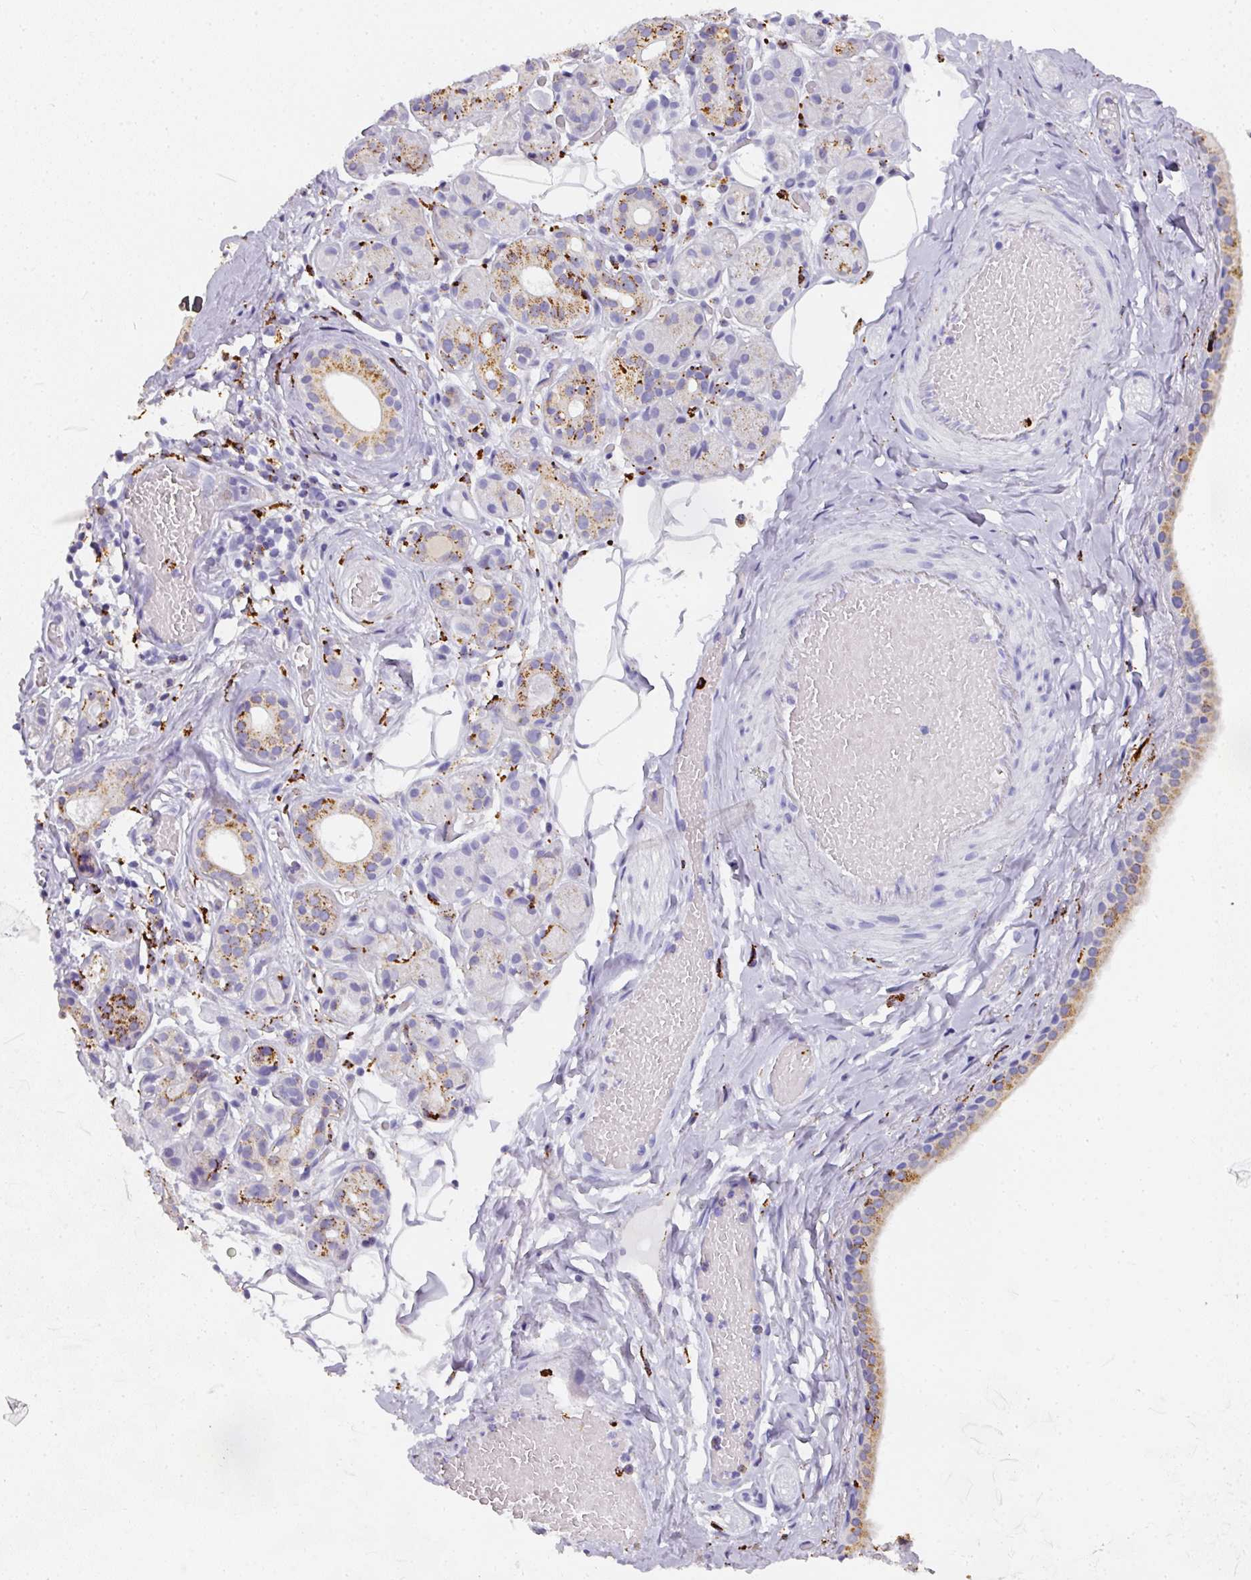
{"staining": {"intensity": "moderate", "quantity": "25%-75%", "location": "cytoplasmic/membranous"}, "tissue": "salivary gland", "cell_type": "Glandular cells", "image_type": "normal", "snomed": [{"axis": "morphology", "description": "Normal tissue, NOS"}, {"axis": "topography", "description": "Salivary gland"}], "caption": "Protein expression analysis of normal human salivary gland reveals moderate cytoplasmic/membranous positivity in about 25%-75% of glandular cells. The protein of interest is shown in brown color, while the nuclei are stained blue.", "gene": "MMACHC", "patient": {"sex": "male", "age": 82}}